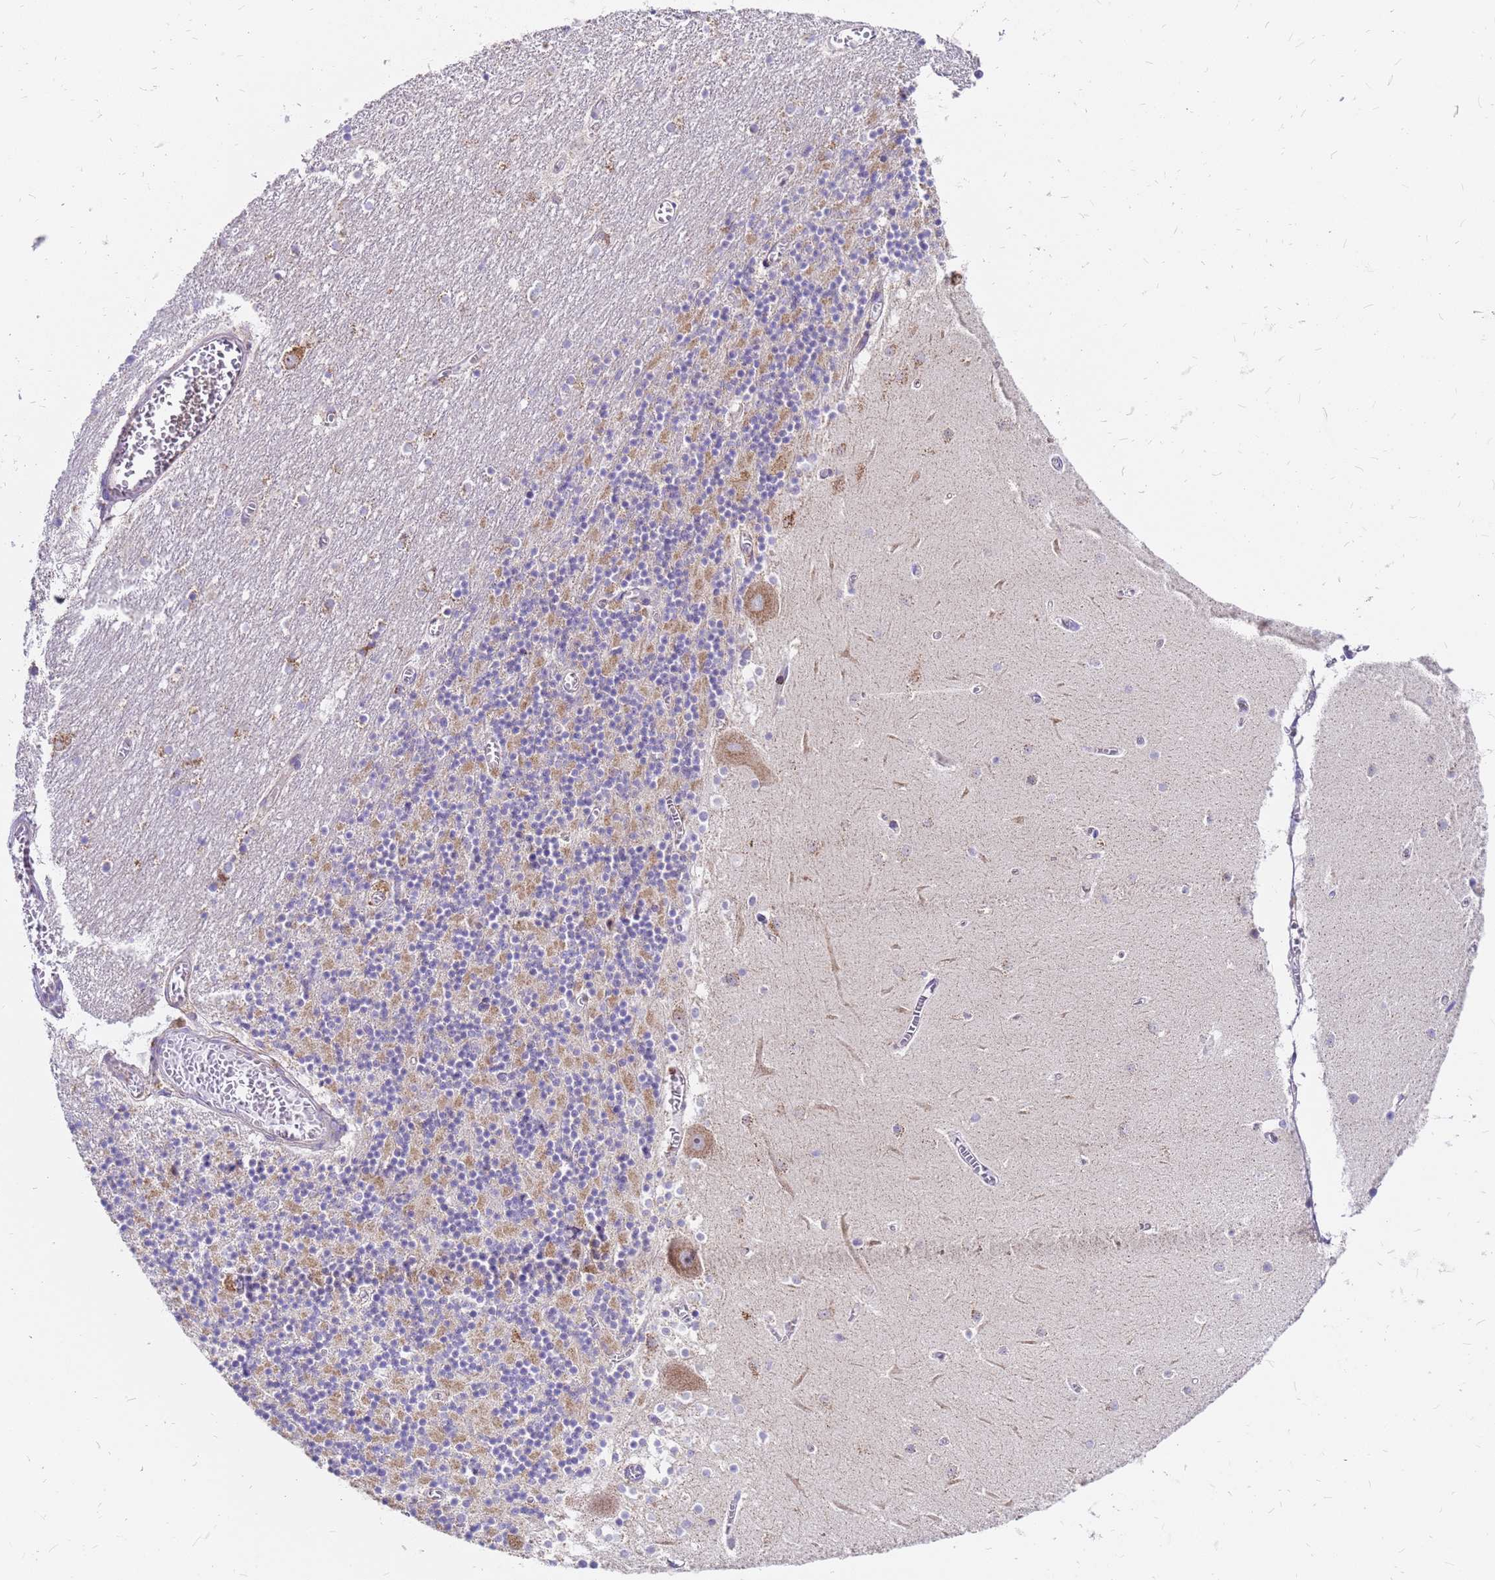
{"staining": {"intensity": "moderate", "quantity": "25%-75%", "location": "cytoplasmic/membranous"}, "tissue": "cerebellum", "cell_type": "Cells in granular layer", "image_type": "normal", "snomed": [{"axis": "morphology", "description": "Normal tissue, NOS"}, {"axis": "topography", "description": "Cerebellum"}], "caption": "Immunohistochemistry (IHC) of unremarkable human cerebellum displays medium levels of moderate cytoplasmic/membranous positivity in approximately 25%-75% of cells in granular layer.", "gene": "MRPS26", "patient": {"sex": "female", "age": 28}}